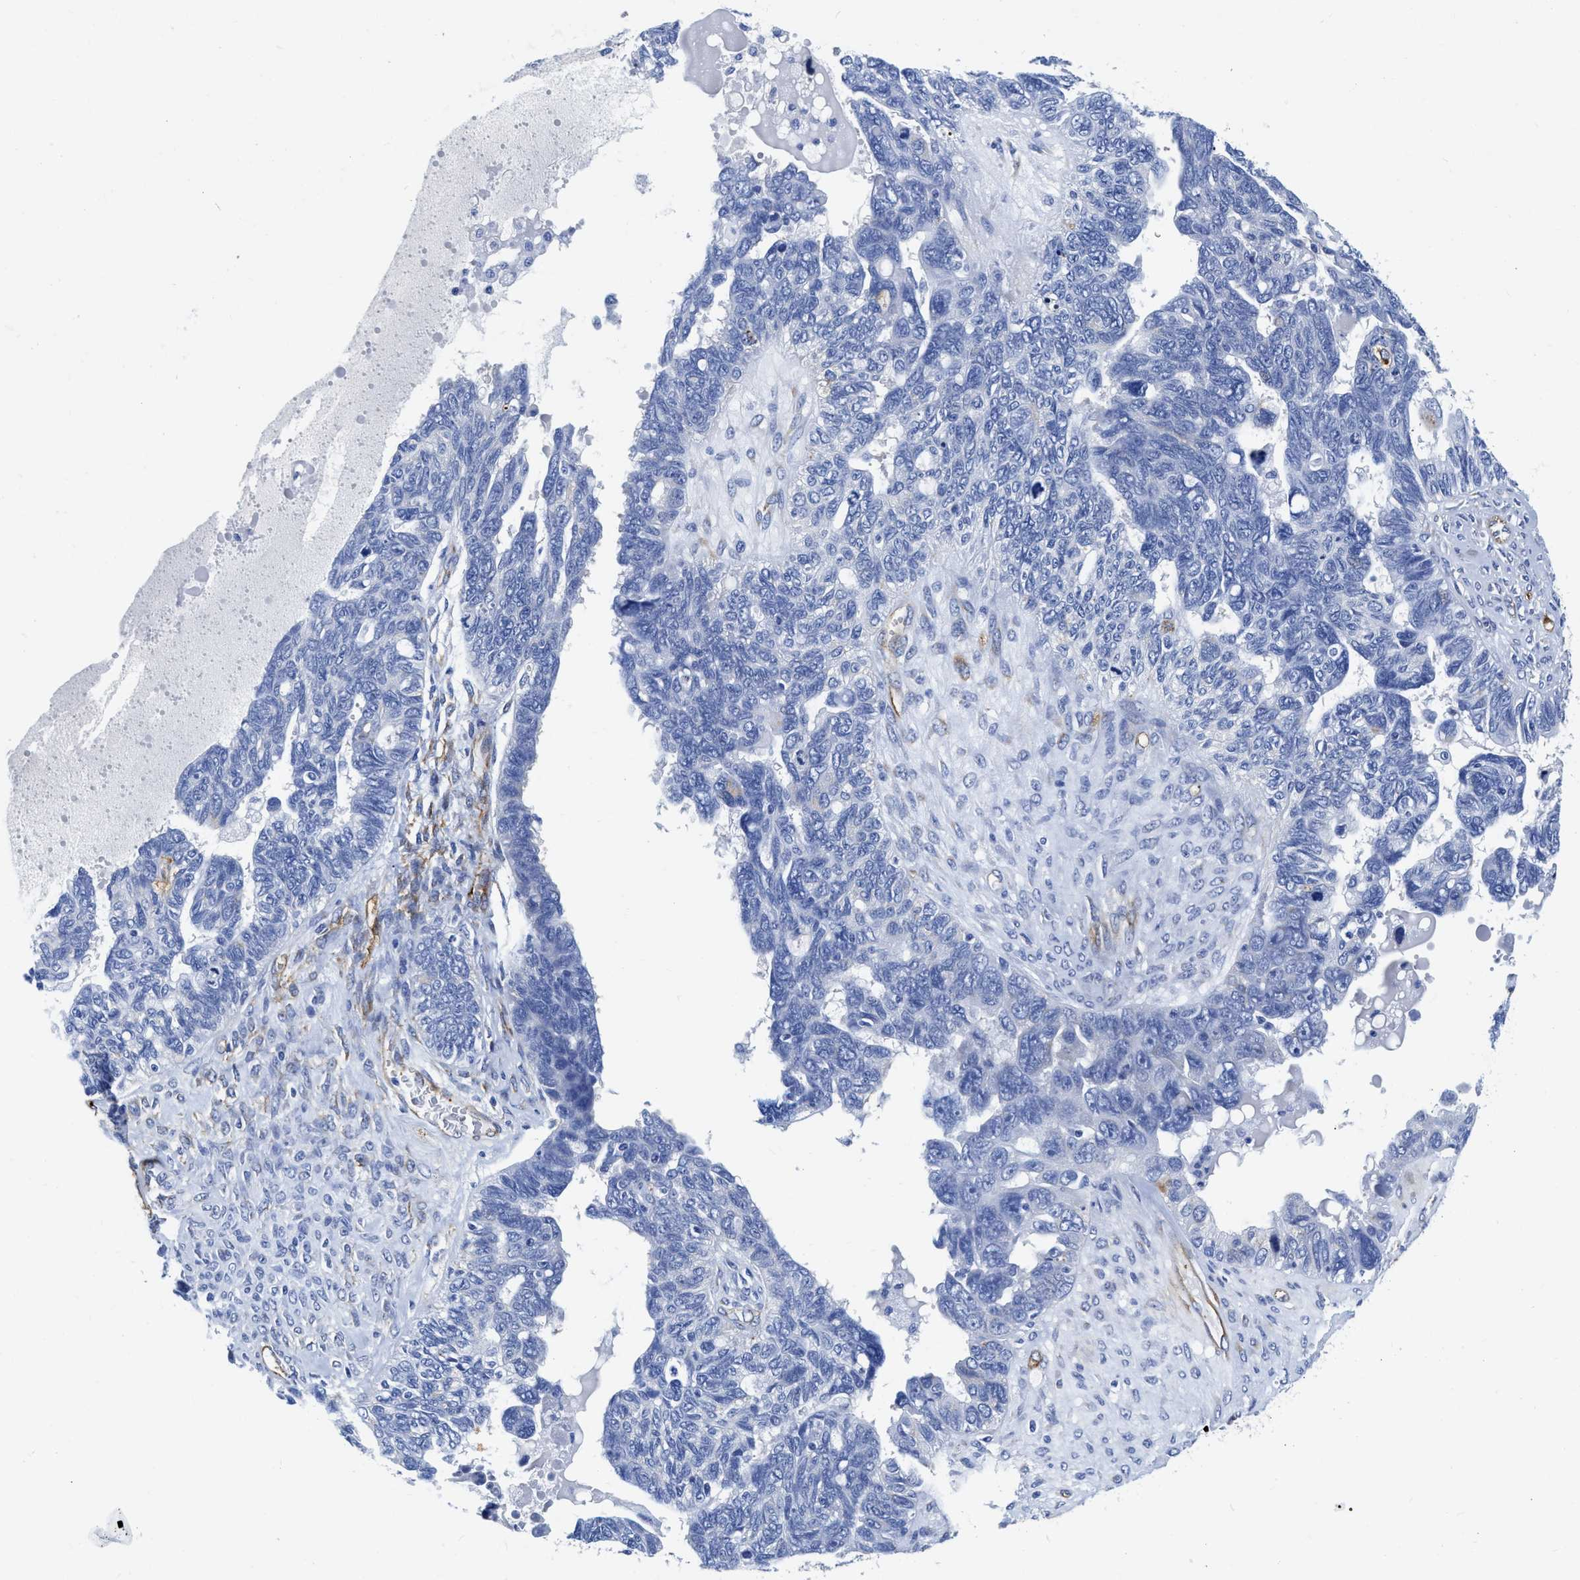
{"staining": {"intensity": "negative", "quantity": "none", "location": "none"}, "tissue": "ovarian cancer", "cell_type": "Tumor cells", "image_type": "cancer", "snomed": [{"axis": "morphology", "description": "Cystadenocarcinoma, serous, NOS"}, {"axis": "topography", "description": "Ovary"}], "caption": "A photomicrograph of ovarian cancer stained for a protein displays no brown staining in tumor cells.", "gene": "TVP23B", "patient": {"sex": "female", "age": 79}}